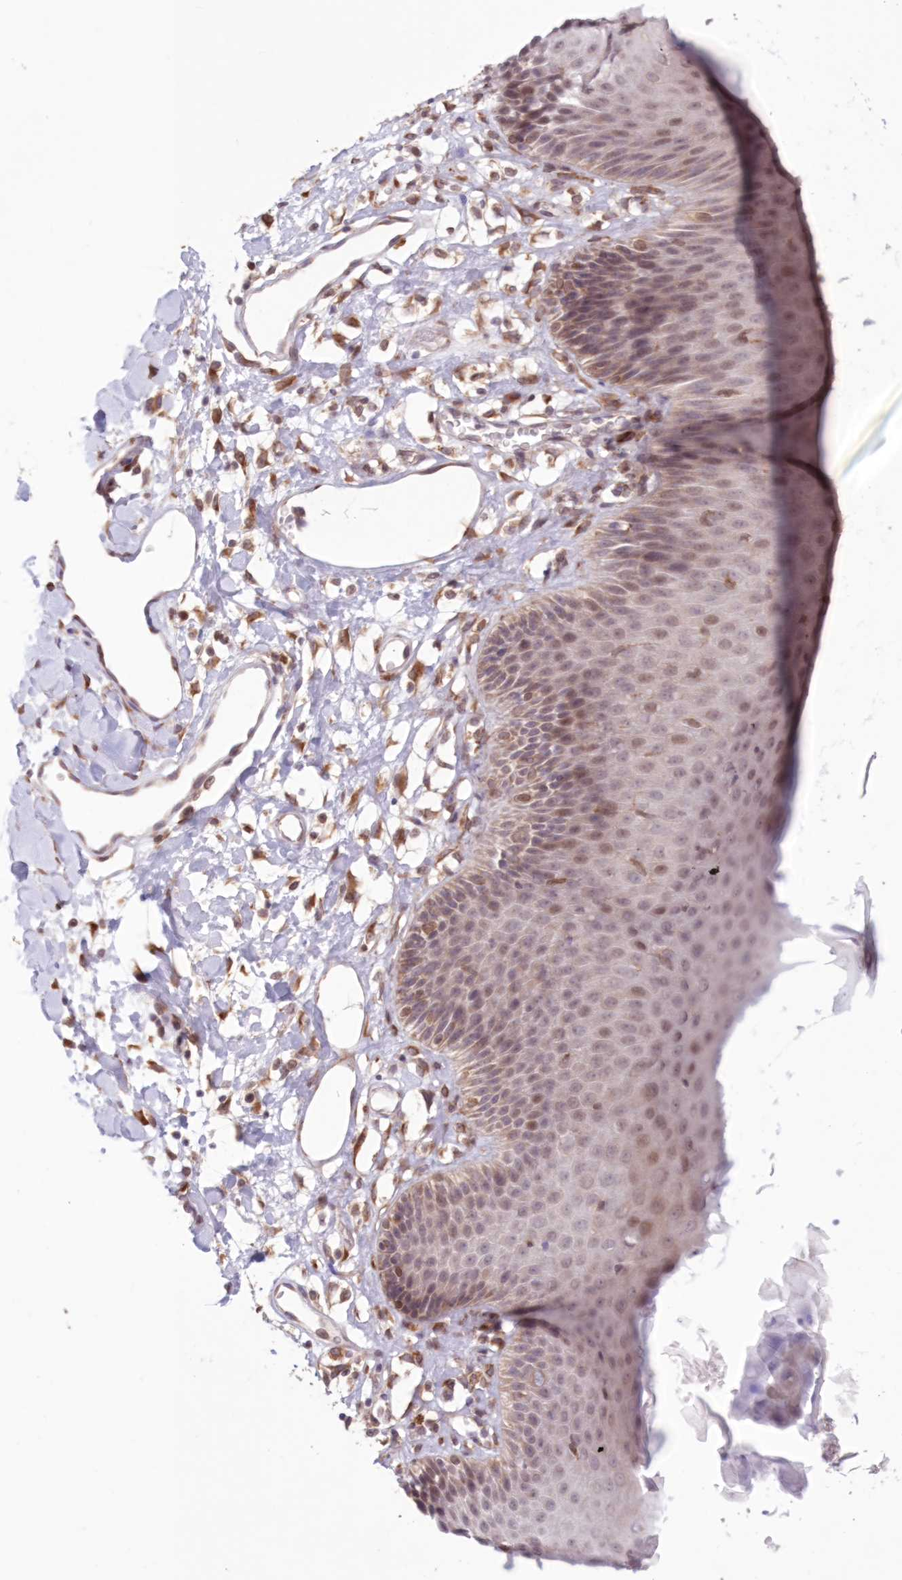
{"staining": {"intensity": "moderate", "quantity": ">75%", "location": "cytoplasmic/membranous,nuclear"}, "tissue": "skin", "cell_type": "Epidermal cells", "image_type": "normal", "snomed": [{"axis": "morphology", "description": "Normal tissue, NOS"}, {"axis": "topography", "description": "Vulva"}], "caption": "IHC staining of benign skin, which reveals medium levels of moderate cytoplasmic/membranous,nuclear staining in about >75% of epidermal cells indicating moderate cytoplasmic/membranous,nuclear protein staining. The staining was performed using DAB (brown) for protein detection and nuclei were counterstained in hematoxylin (blue).", "gene": "PCYOX1L", "patient": {"sex": "female", "age": 68}}